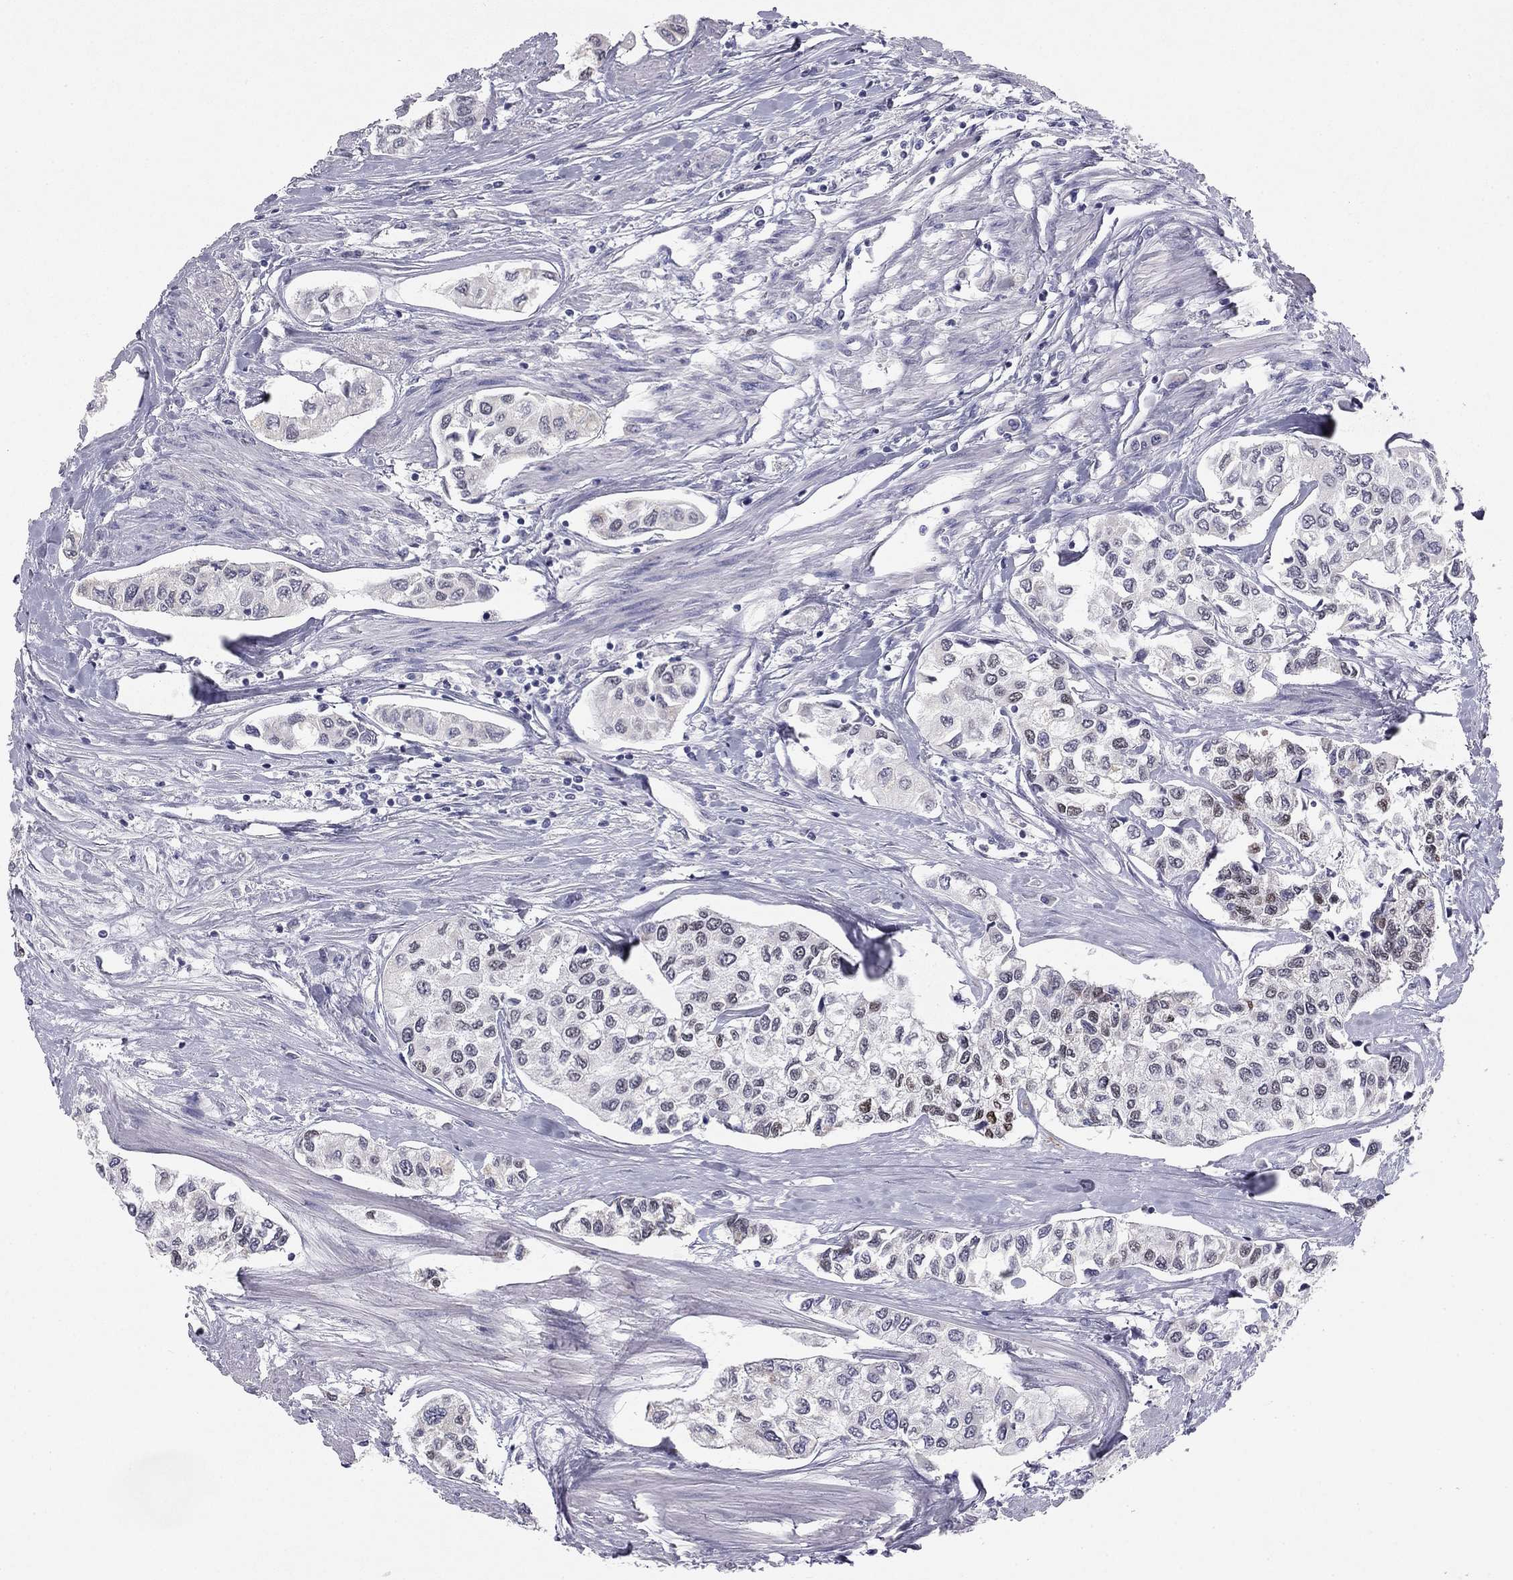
{"staining": {"intensity": "moderate", "quantity": "<25%", "location": "nuclear"}, "tissue": "urothelial cancer", "cell_type": "Tumor cells", "image_type": "cancer", "snomed": [{"axis": "morphology", "description": "Urothelial carcinoma, High grade"}, {"axis": "topography", "description": "Urinary bladder"}], "caption": "Immunohistochemistry (DAB (3,3'-diaminobenzidine)) staining of high-grade urothelial carcinoma demonstrates moderate nuclear protein positivity in approximately <25% of tumor cells.", "gene": "TFAP2B", "patient": {"sex": "male", "age": 73}}